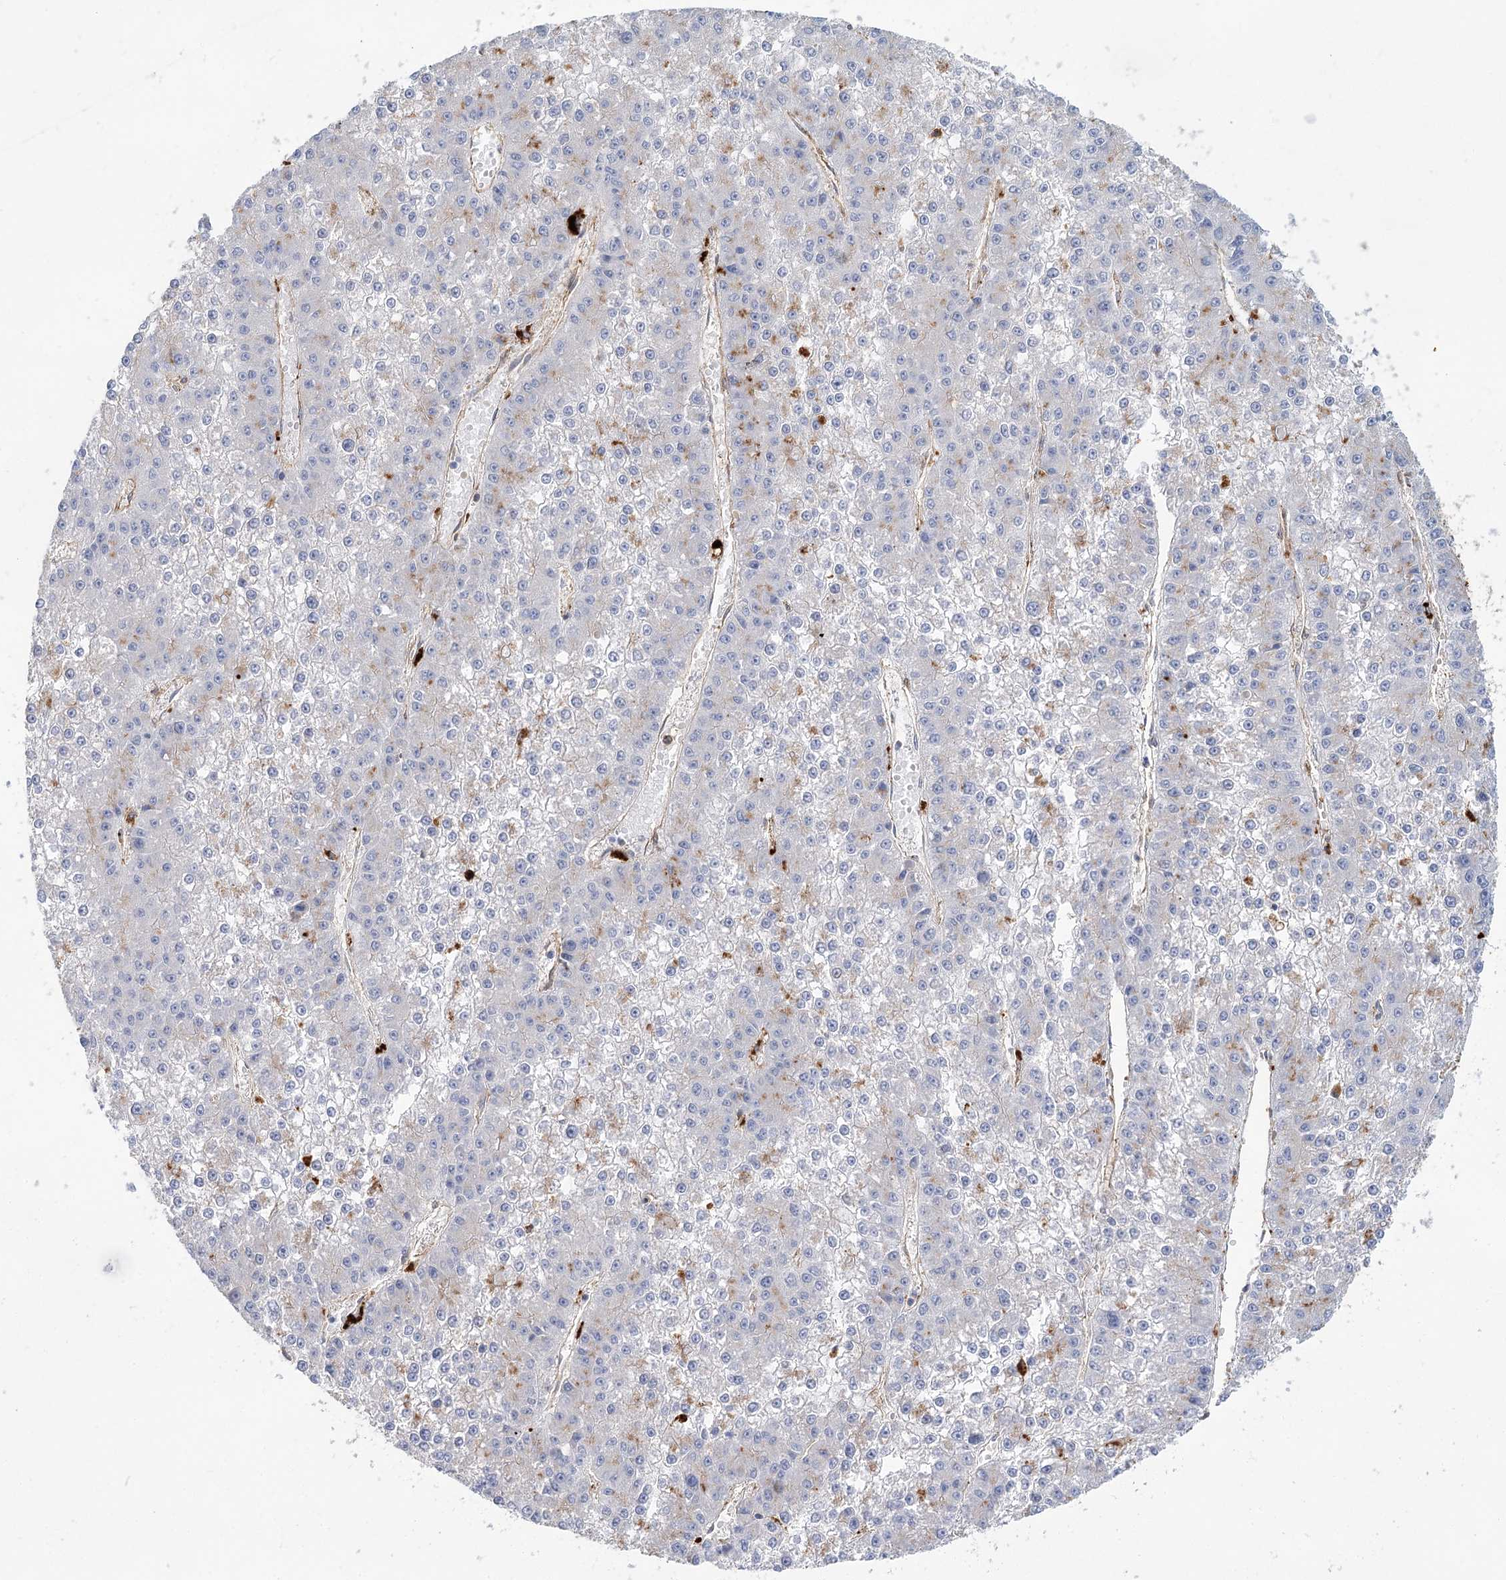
{"staining": {"intensity": "negative", "quantity": "none", "location": "none"}, "tissue": "liver cancer", "cell_type": "Tumor cells", "image_type": "cancer", "snomed": [{"axis": "morphology", "description": "Carcinoma, Hepatocellular, NOS"}, {"axis": "topography", "description": "Liver"}], "caption": "Immunohistochemistry (IHC) of liver hepatocellular carcinoma reveals no staining in tumor cells. The staining was performed using DAB (3,3'-diaminobenzidine) to visualize the protein expression in brown, while the nuclei were stained in blue with hematoxylin (Magnification: 20x).", "gene": "GUSB", "patient": {"sex": "female", "age": 73}}